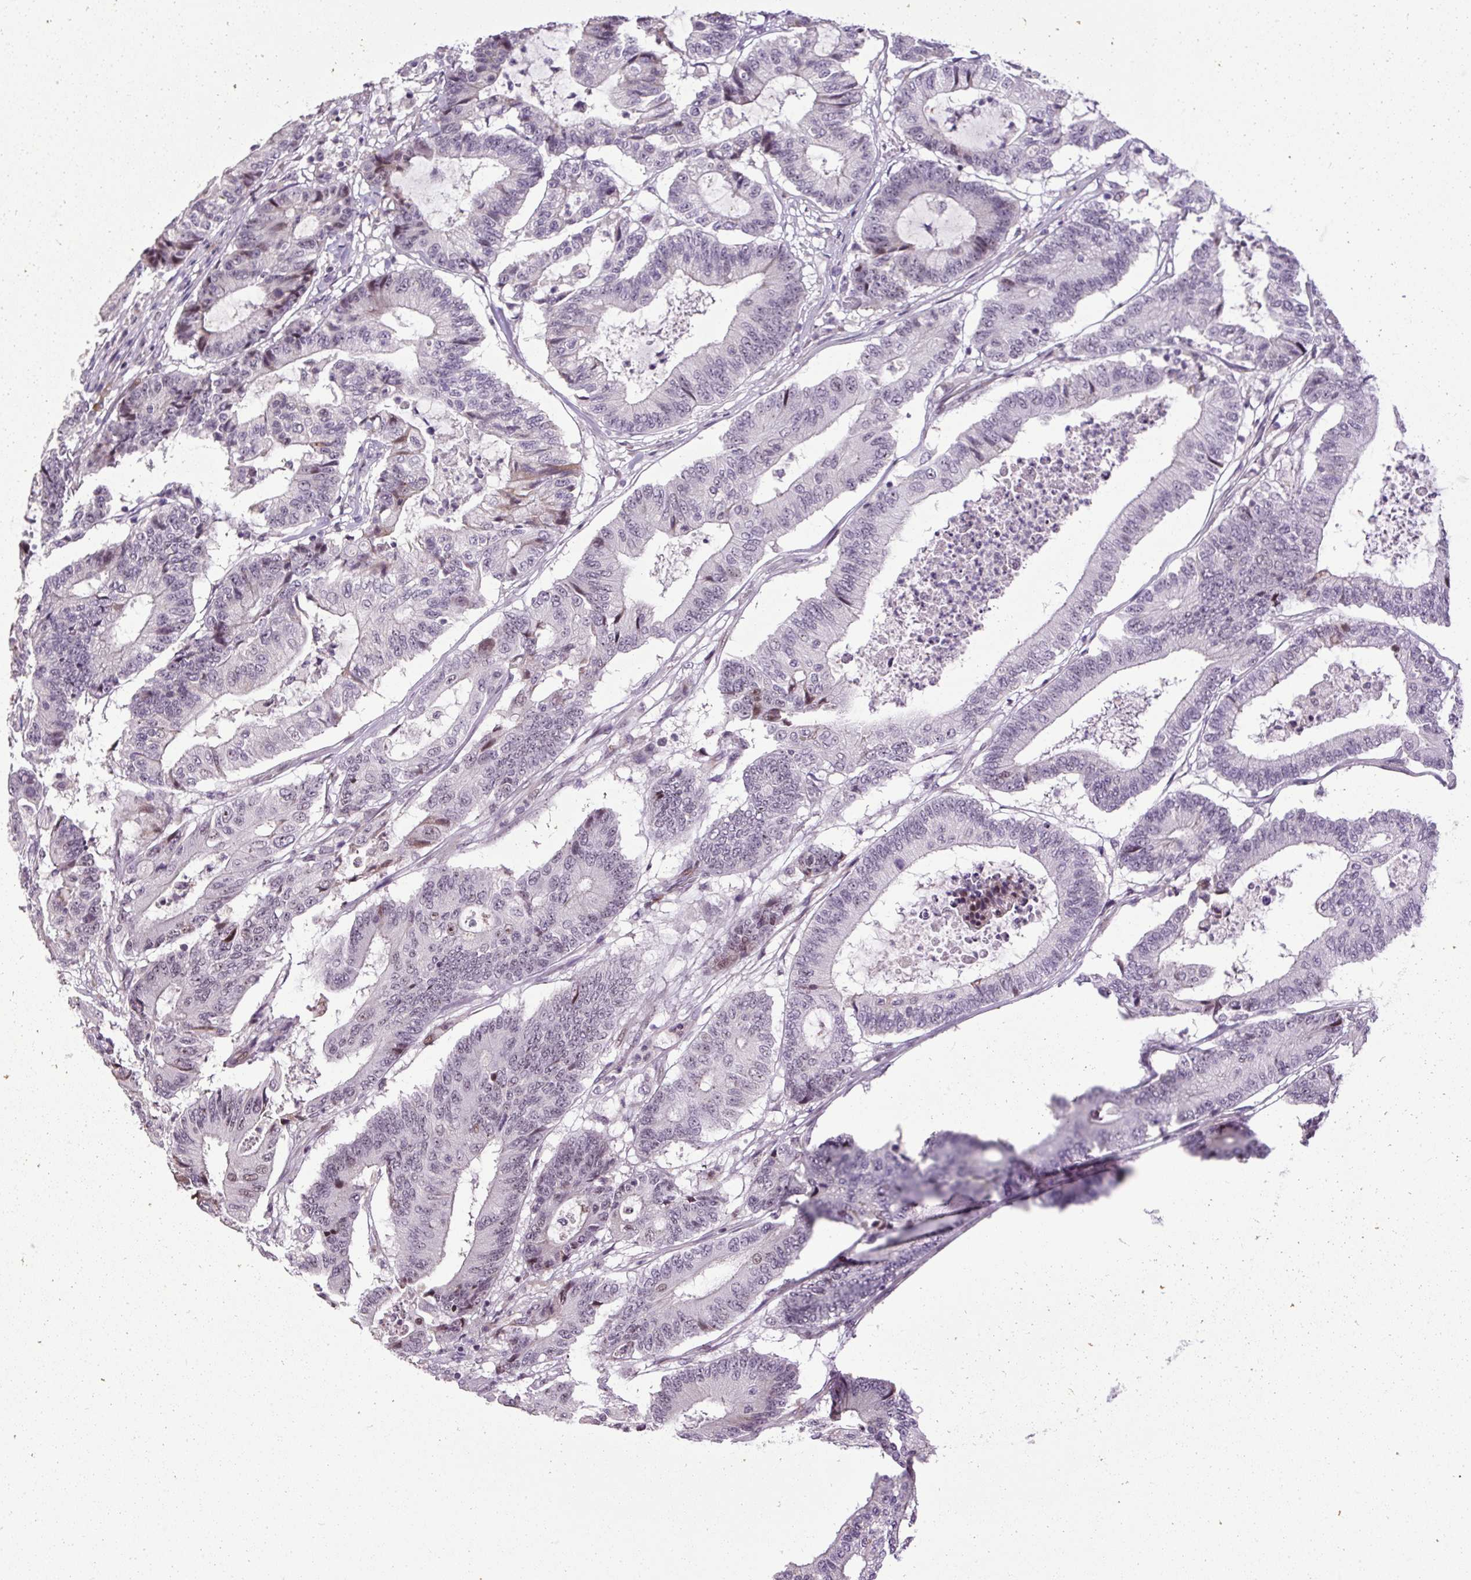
{"staining": {"intensity": "moderate", "quantity": "<25%", "location": "nuclear"}, "tissue": "colorectal cancer", "cell_type": "Tumor cells", "image_type": "cancer", "snomed": [{"axis": "morphology", "description": "Adenocarcinoma, NOS"}, {"axis": "topography", "description": "Colon"}], "caption": "Protein staining shows moderate nuclear positivity in about <25% of tumor cells in colorectal adenocarcinoma. (Stains: DAB in brown, nuclei in blue, Microscopy: brightfield microscopy at high magnification).", "gene": "ARHGEF18", "patient": {"sex": "female", "age": 84}}